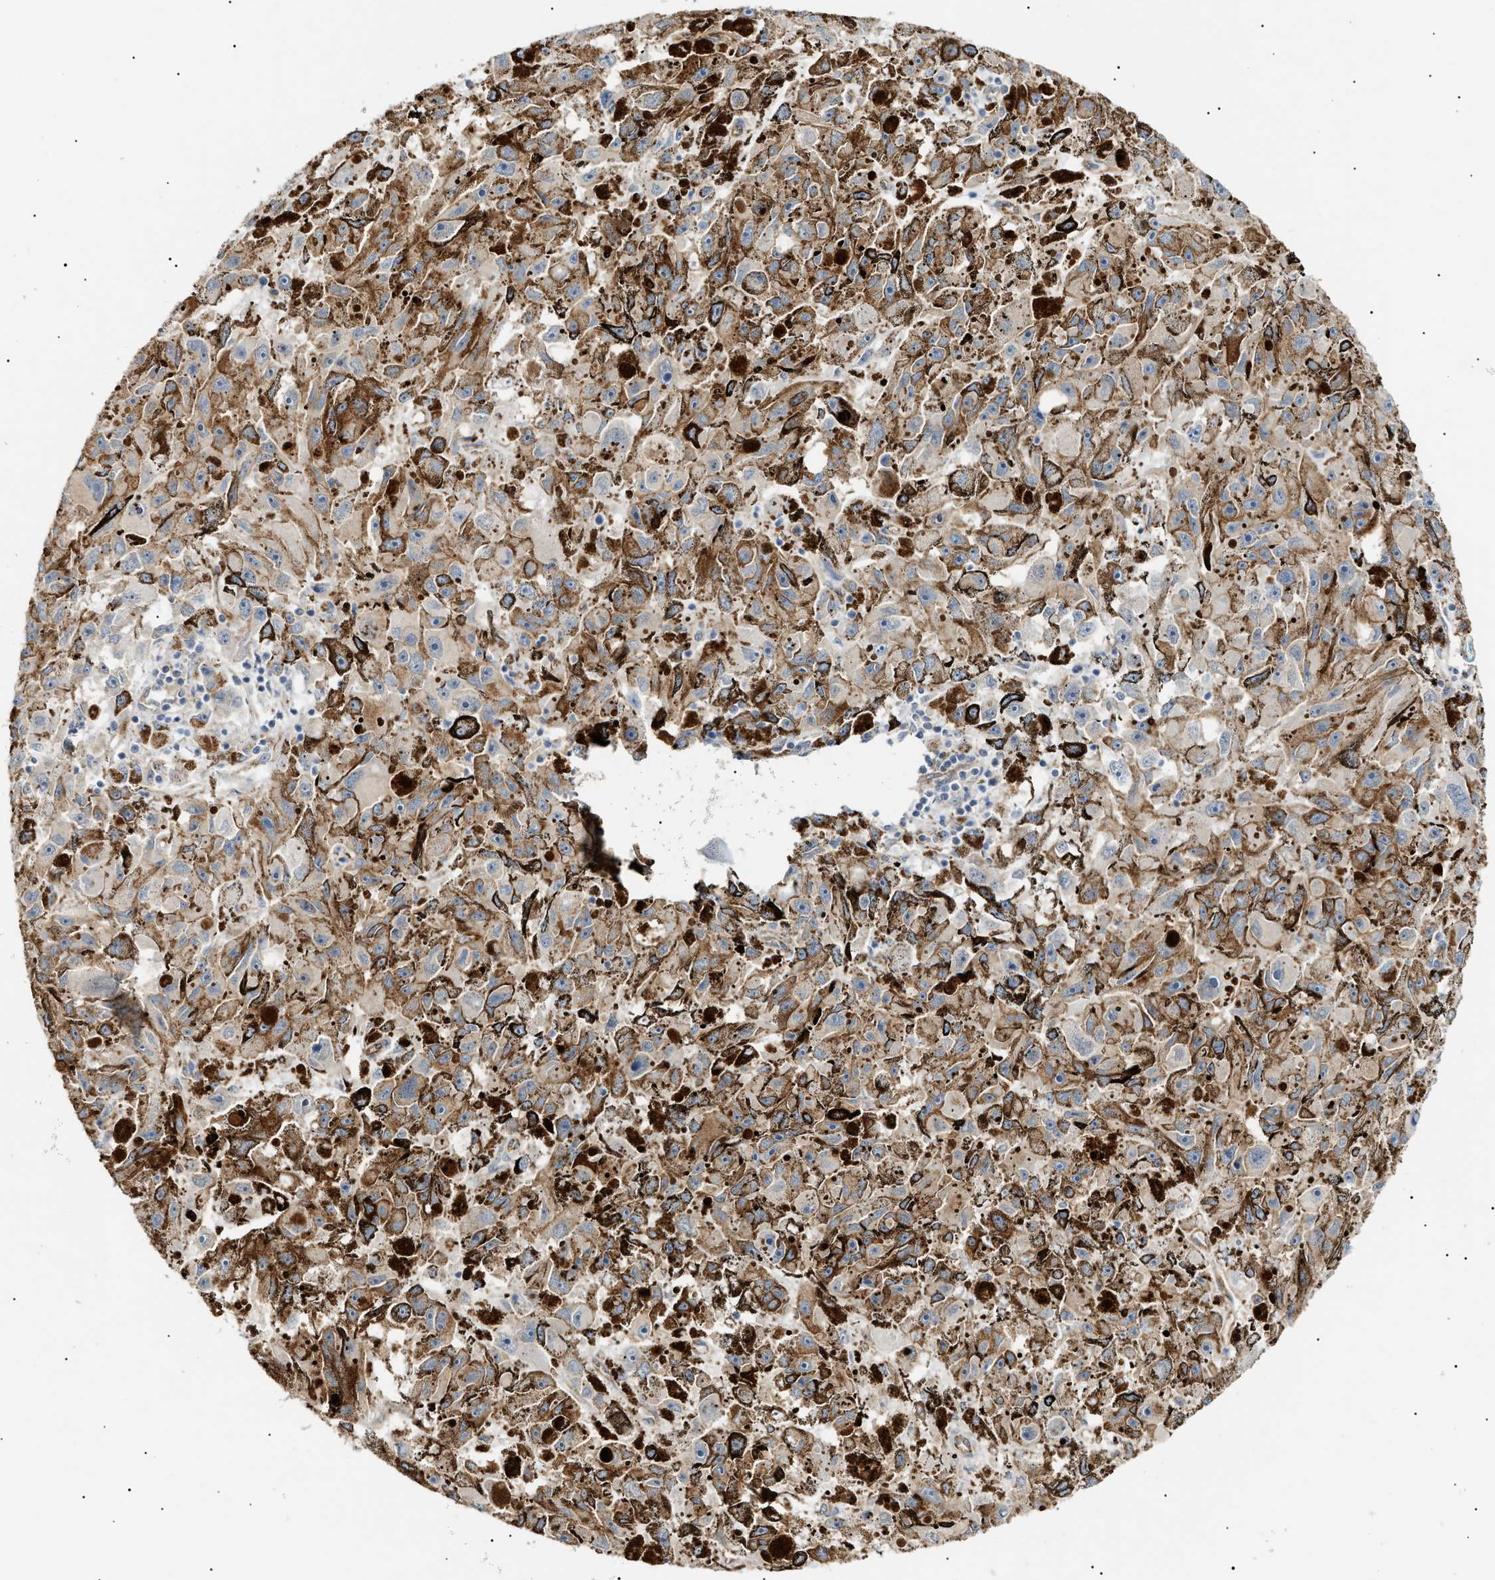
{"staining": {"intensity": "moderate", "quantity": "<25%", "location": "cytoplasmic/membranous"}, "tissue": "melanoma", "cell_type": "Tumor cells", "image_type": "cancer", "snomed": [{"axis": "morphology", "description": "Malignant melanoma, NOS"}, {"axis": "topography", "description": "Skin"}], "caption": "Protein staining of malignant melanoma tissue shows moderate cytoplasmic/membranous staining in about <25% of tumor cells. Nuclei are stained in blue.", "gene": "ZFHX2", "patient": {"sex": "female", "age": 104}}